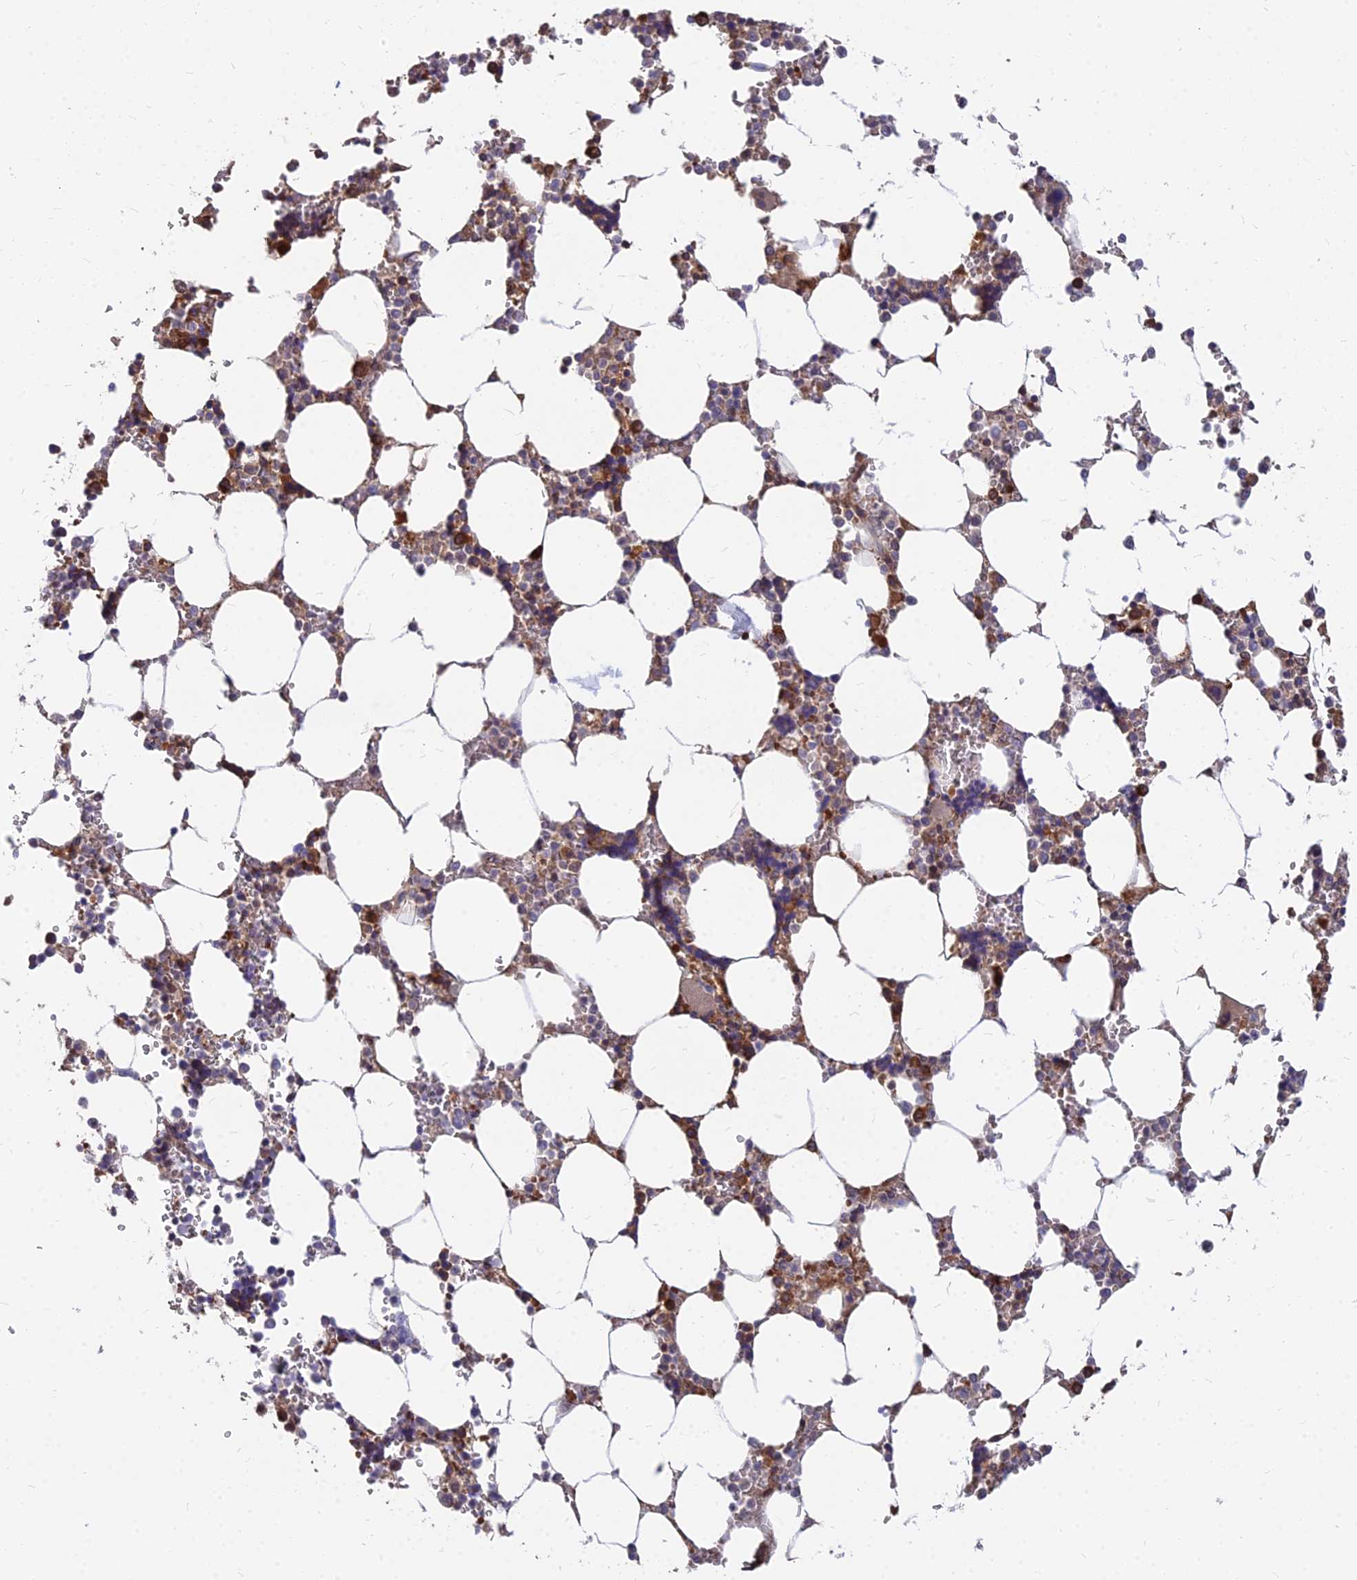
{"staining": {"intensity": "moderate", "quantity": "25%-75%", "location": "cytoplasmic/membranous"}, "tissue": "bone marrow", "cell_type": "Hematopoietic cells", "image_type": "normal", "snomed": [{"axis": "morphology", "description": "Normal tissue, NOS"}, {"axis": "topography", "description": "Bone marrow"}], "caption": "About 25%-75% of hematopoietic cells in normal bone marrow reveal moderate cytoplasmic/membranous protein staining as visualized by brown immunohistochemical staining.", "gene": "CCT6A", "patient": {"sex": "male", "age": 64}}